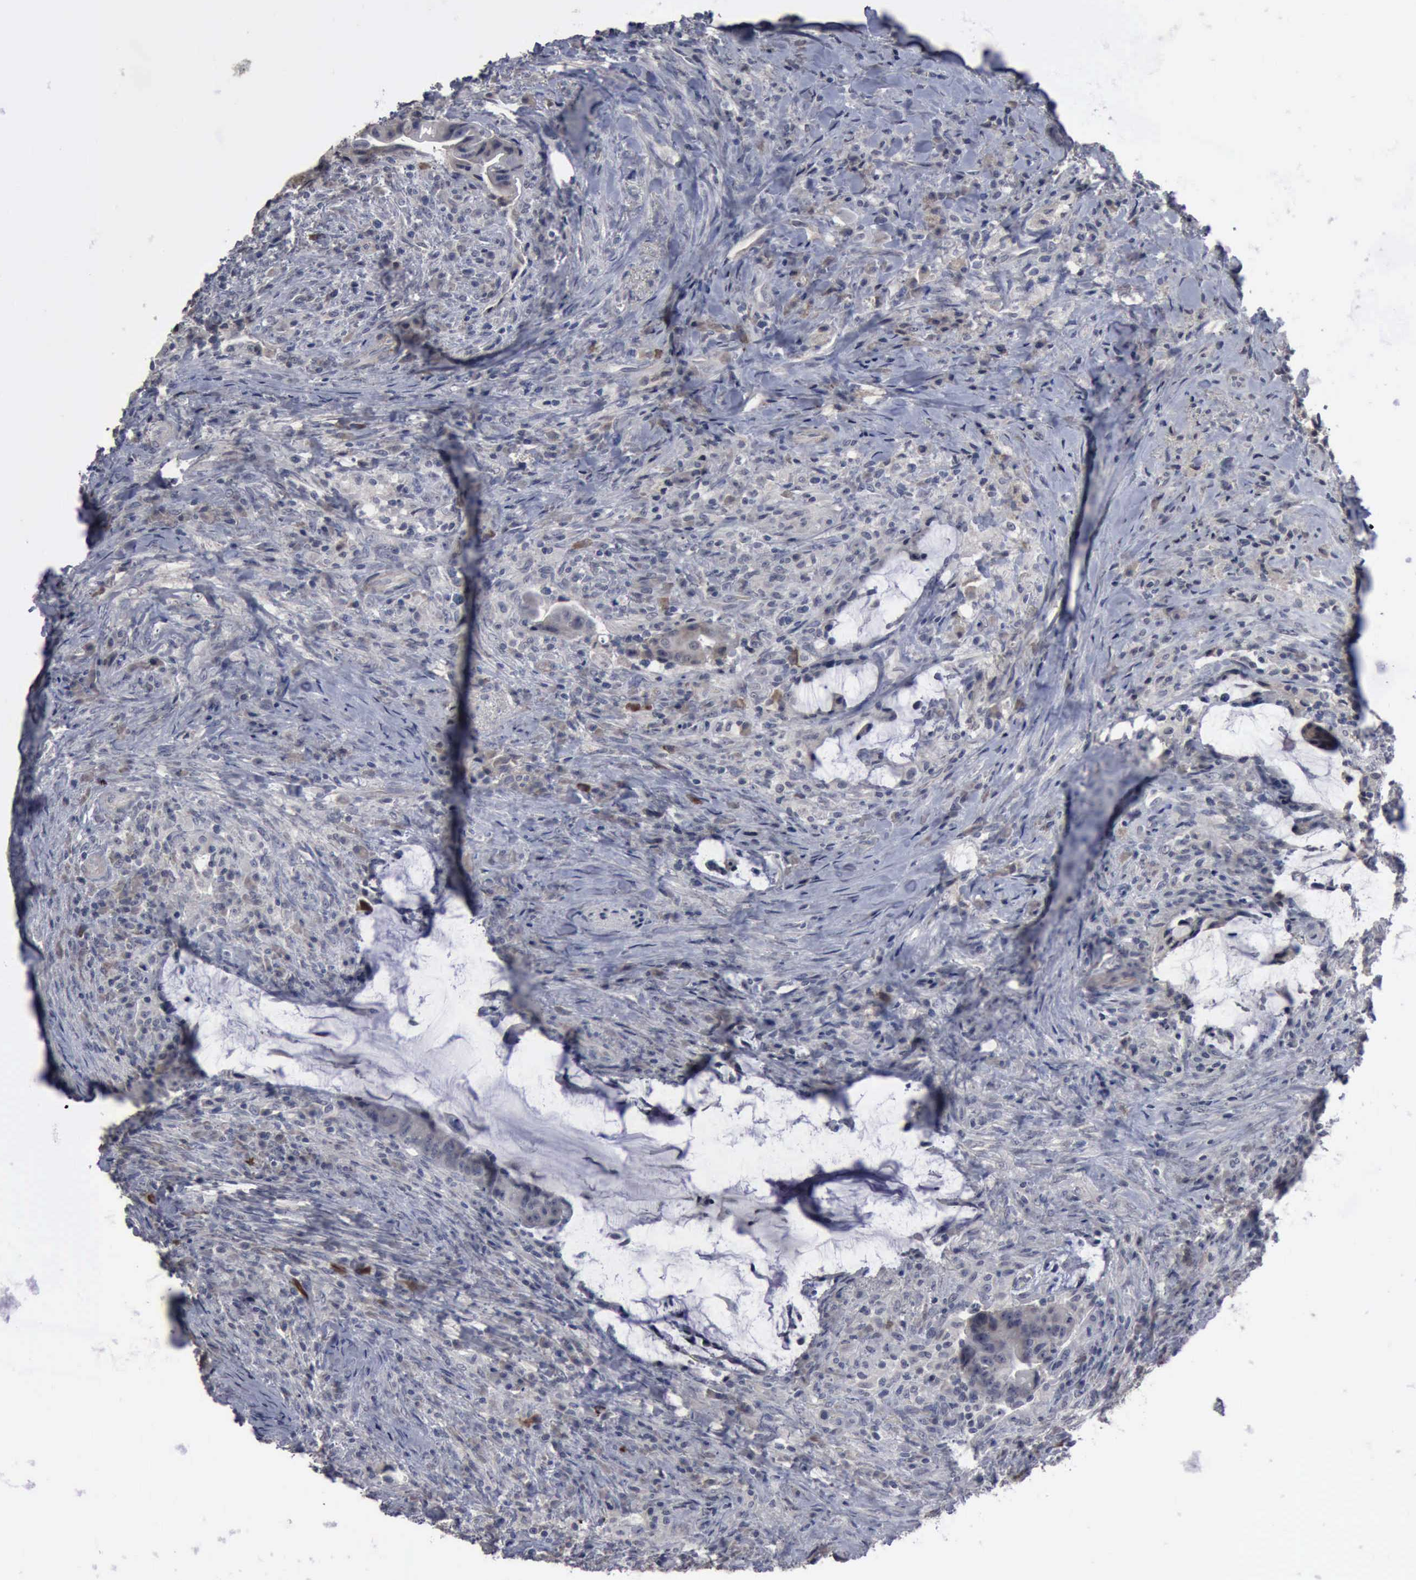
{"staining": {"intensity": "negative", "quantity": "none", "location": "none"}, "tissue": "colorectal cancer", "cell_type": "Tumor cells", "image_type": "cancer", "snomed": [{"axis": "morphology", "description": "Adenocarcinoma, NOS"}, {"axis": "topography", "description": "Rectum"}], "caption": "This is an immunohistochemistry (IHC) histopathology image of colorectal cancer (adenocarcinoma). There is no positivity in tumor cells.", "gene": "MYO18B", "patient": {"sex": "female", "age": 71}}